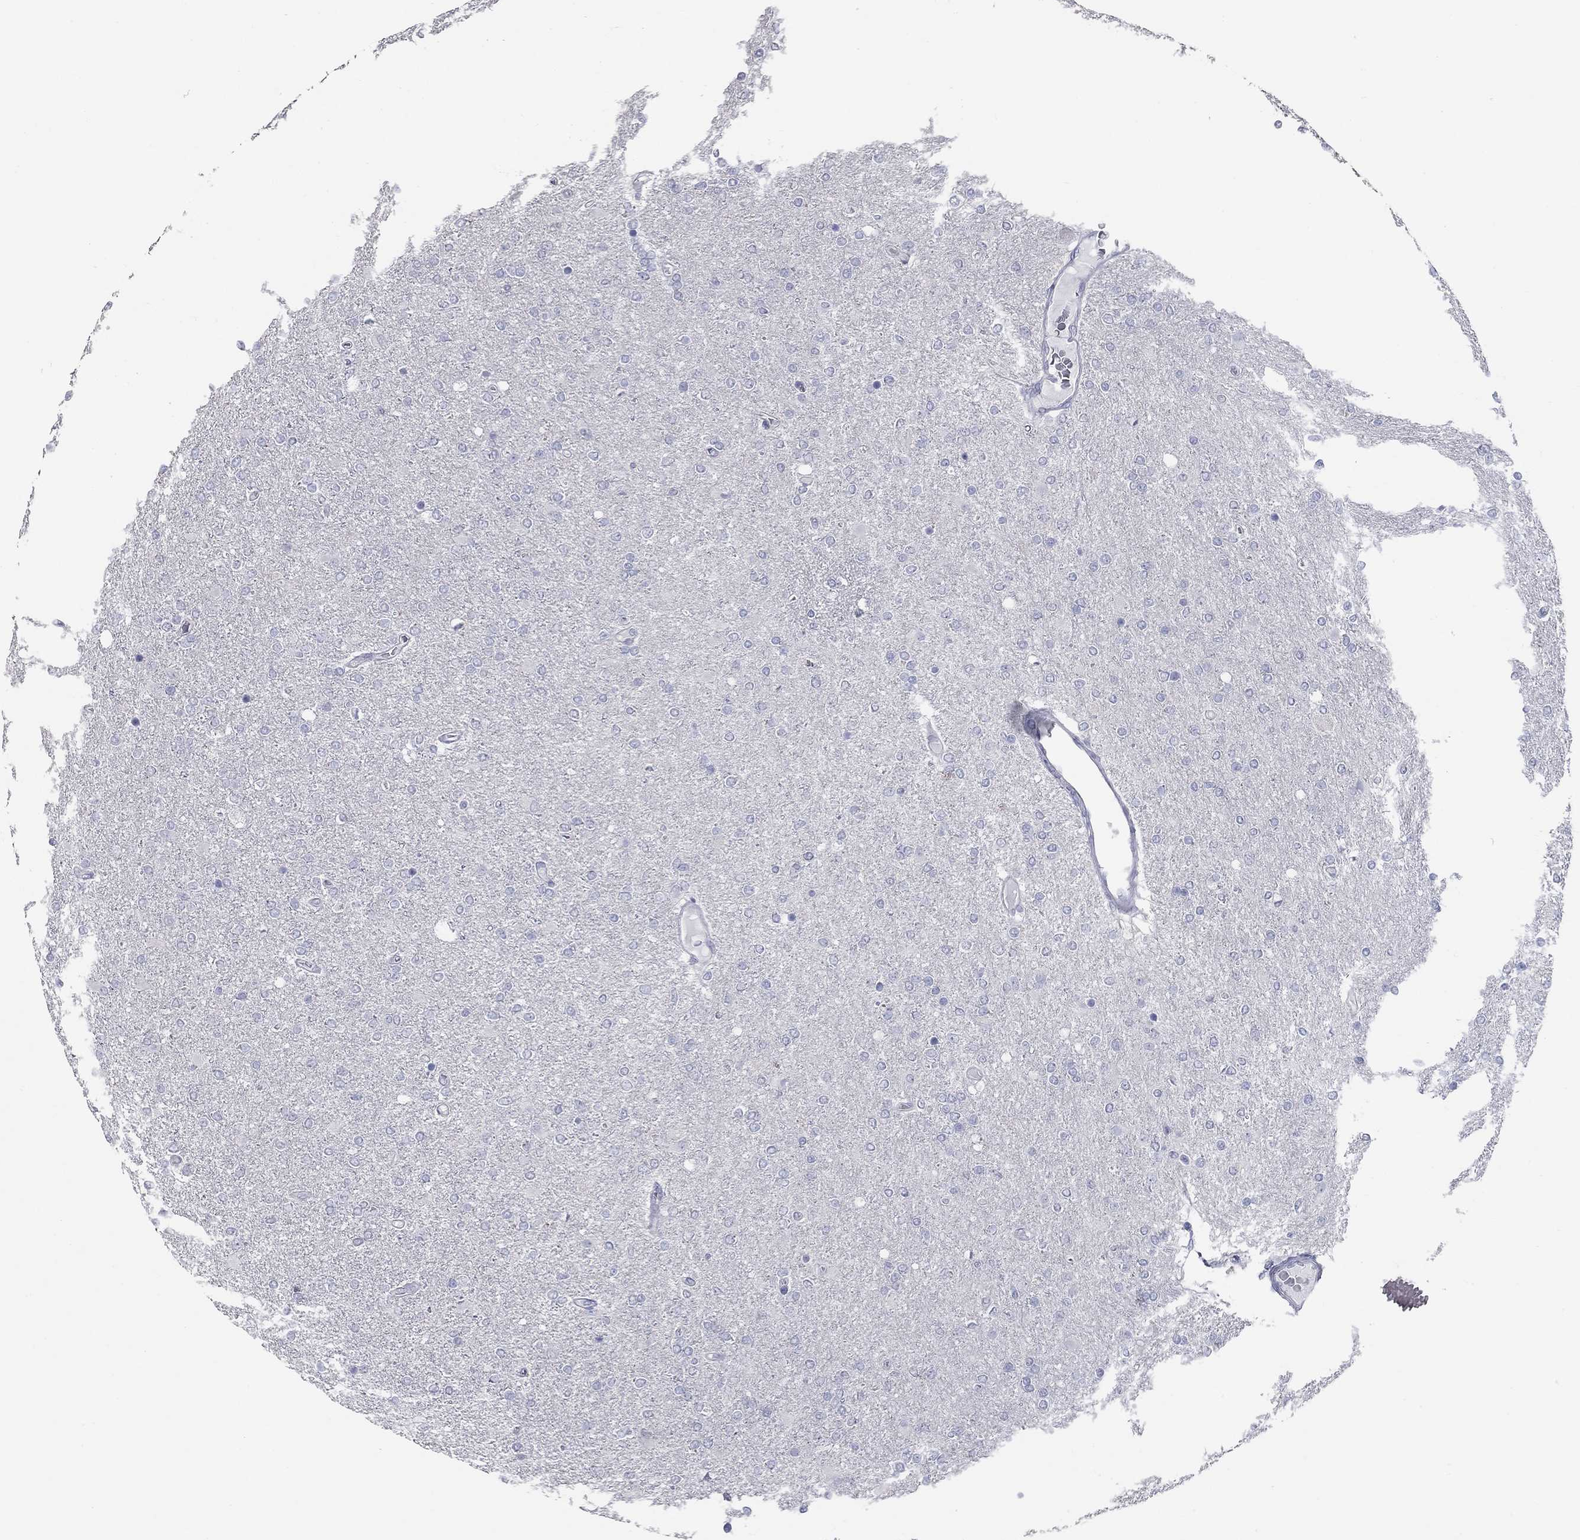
{"staining": {"intensity": "negative", "quantity": "none", "location": "none"}, "tissue": "glioma", "cell_type": "Tumor cells", "image_type": "cancer", "snomed": [{"axis": "morphology", "description": "Glioma, malignant, High grade"}, {"axis": "topography", "description": "Cerebral cortex"}], "caption": "Protein analysis of glioma demonstrates no significant positivity in tumor cells.", "gene": "TAC1", "patient": {"sex": "male", "age": 70}}